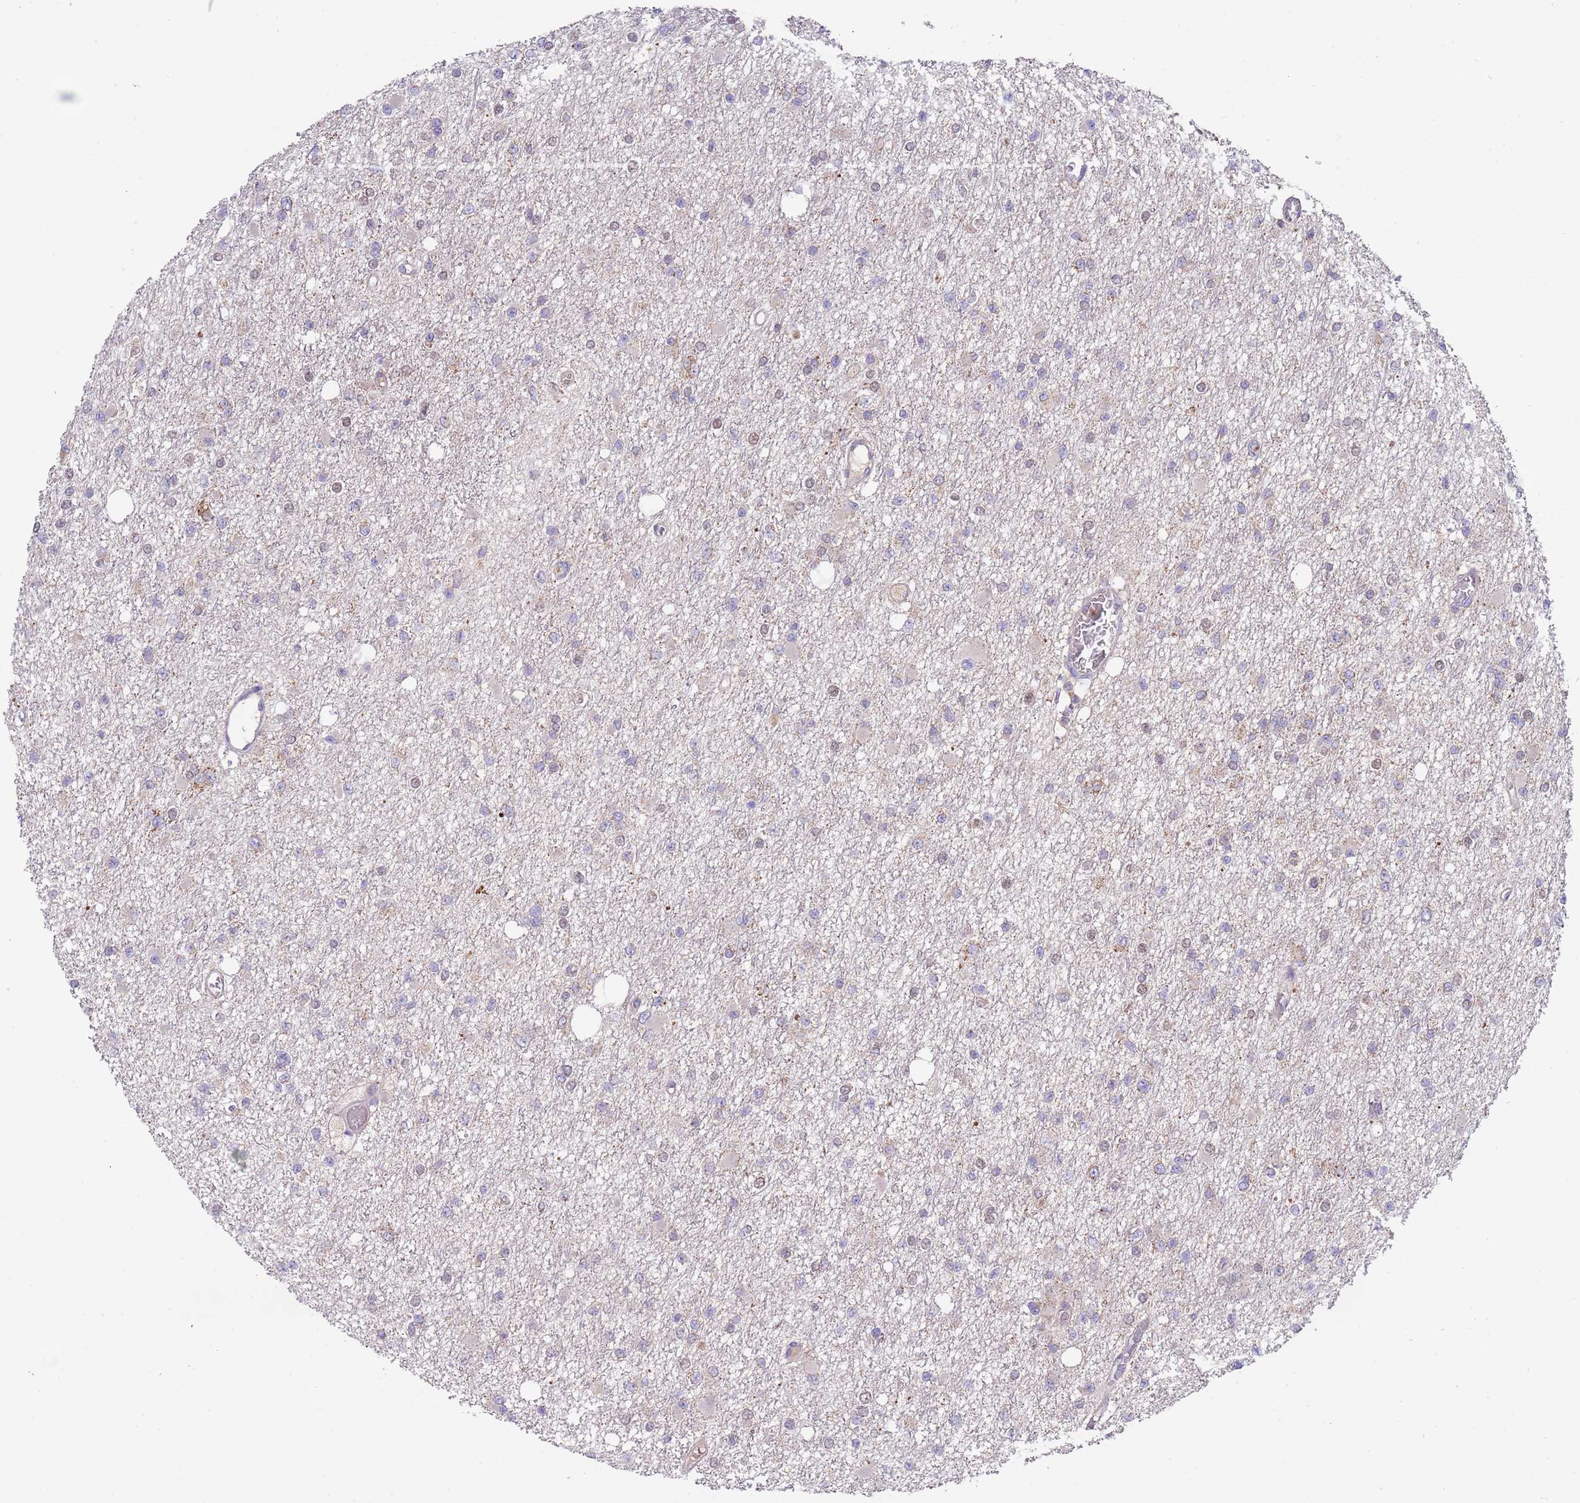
{"staining": {"intensity": "negative", "quantity": "none", "location": "none"}, "tissue": "glioma", "cell_type": "Tumor cells", "image_type": "cancer", "snomed": [{"axis": "morphology", "description": "Glioma, malignant, Low grade"}, {"axis": "topography", "description": "Brain"}], "caption": "Immunohistochemical staining of malignant glioma (low-grade) reveals no significant expression in tumor cells.", "gene": "DDT", "patient": {"sex": "female", "age": 22}}